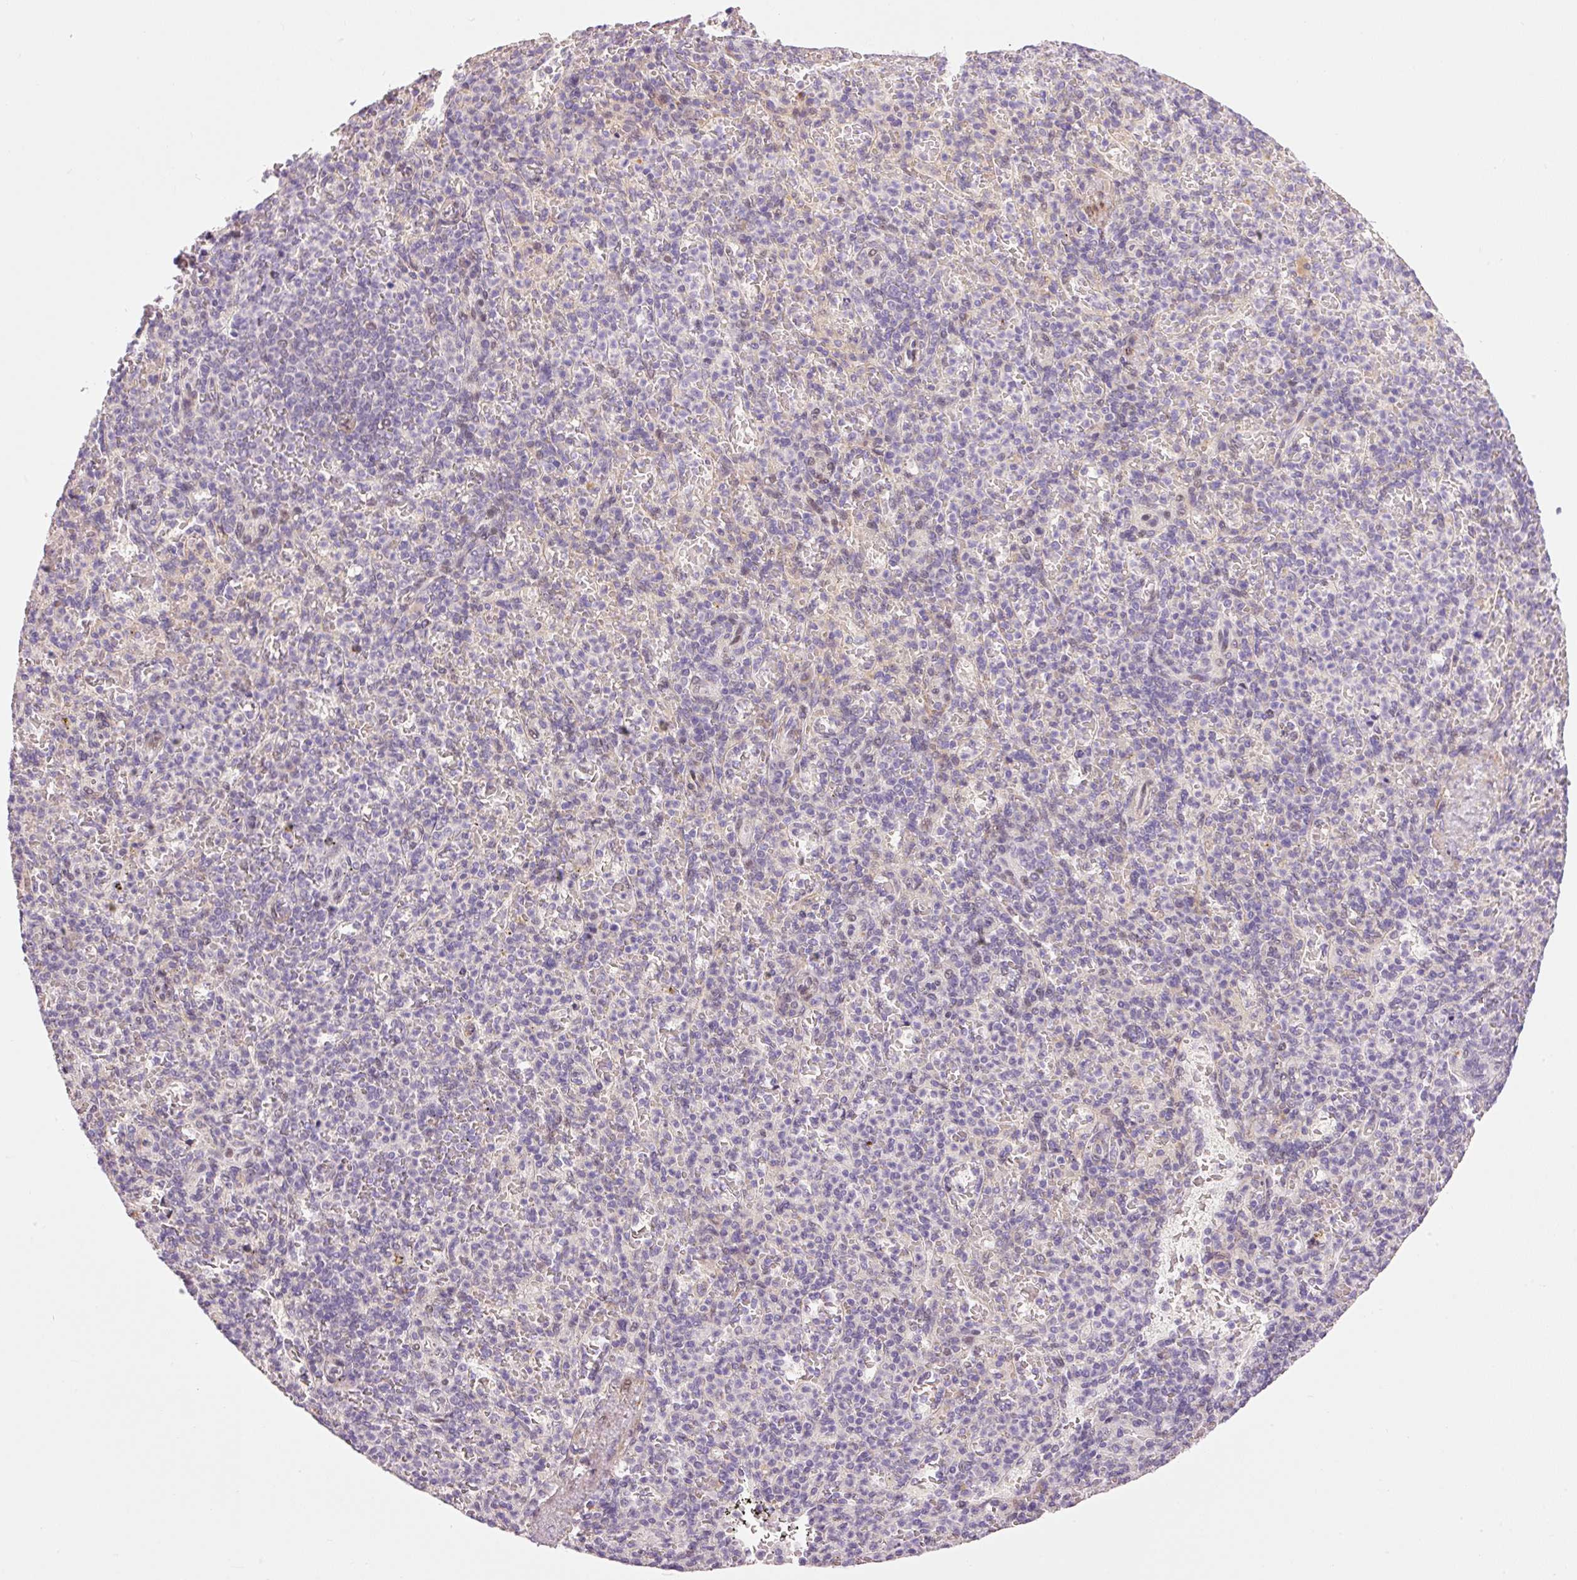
{"staining": {"intensity": "negative", "quantity": "none", "location": "none"}, "tissue": "spleen", "cell_type": "Cells in red pulp", "image_type": "normal", "snomed": [{"axis": "morphology", "description": "Normal tissue, NOS"}, {"axis": "topography", "description": "Spleen"}], "caption": "Cells in red pulp show no significant expression in normal spleen.", "gene": "HNF1A", "patient": {"sex": "female", "age": 74}}